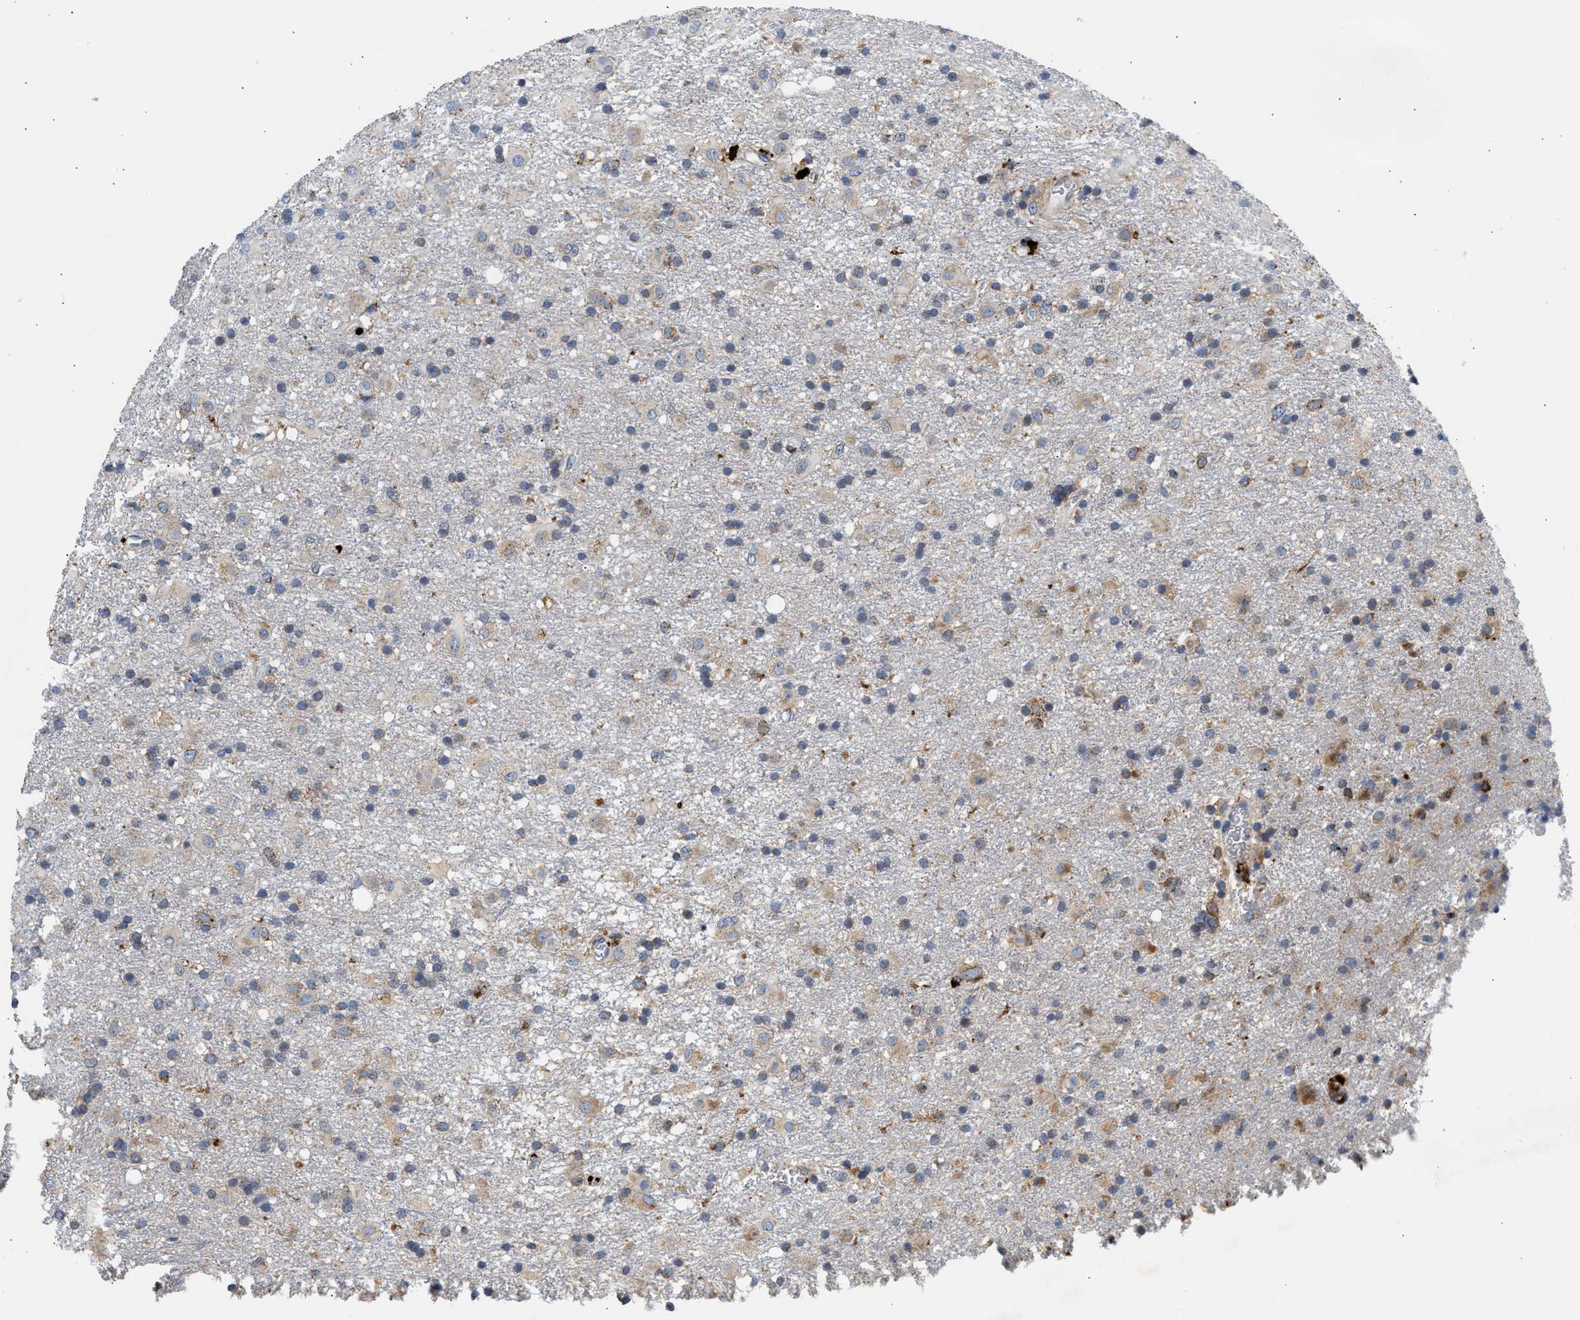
{"staining": {"intensity": "weak", "quantity": "25%-75%", "location": "cytoplasmic/membranous"}, "tissue": "glioma", "cell_type": "Tumor cells", "image_type": "cancer", "snomed": [{"axis": "morphology", "description": "Glioma, malignant, Low grade"}, {"axis": "topography", "description": "Brain"}], "caption": "A brown stain highlights weak cytoplasmic/membranous staining of a protein in human glioma tumor cells.", "gene": "AMZ1", "patient": {"sex": "male", "age": 65}}